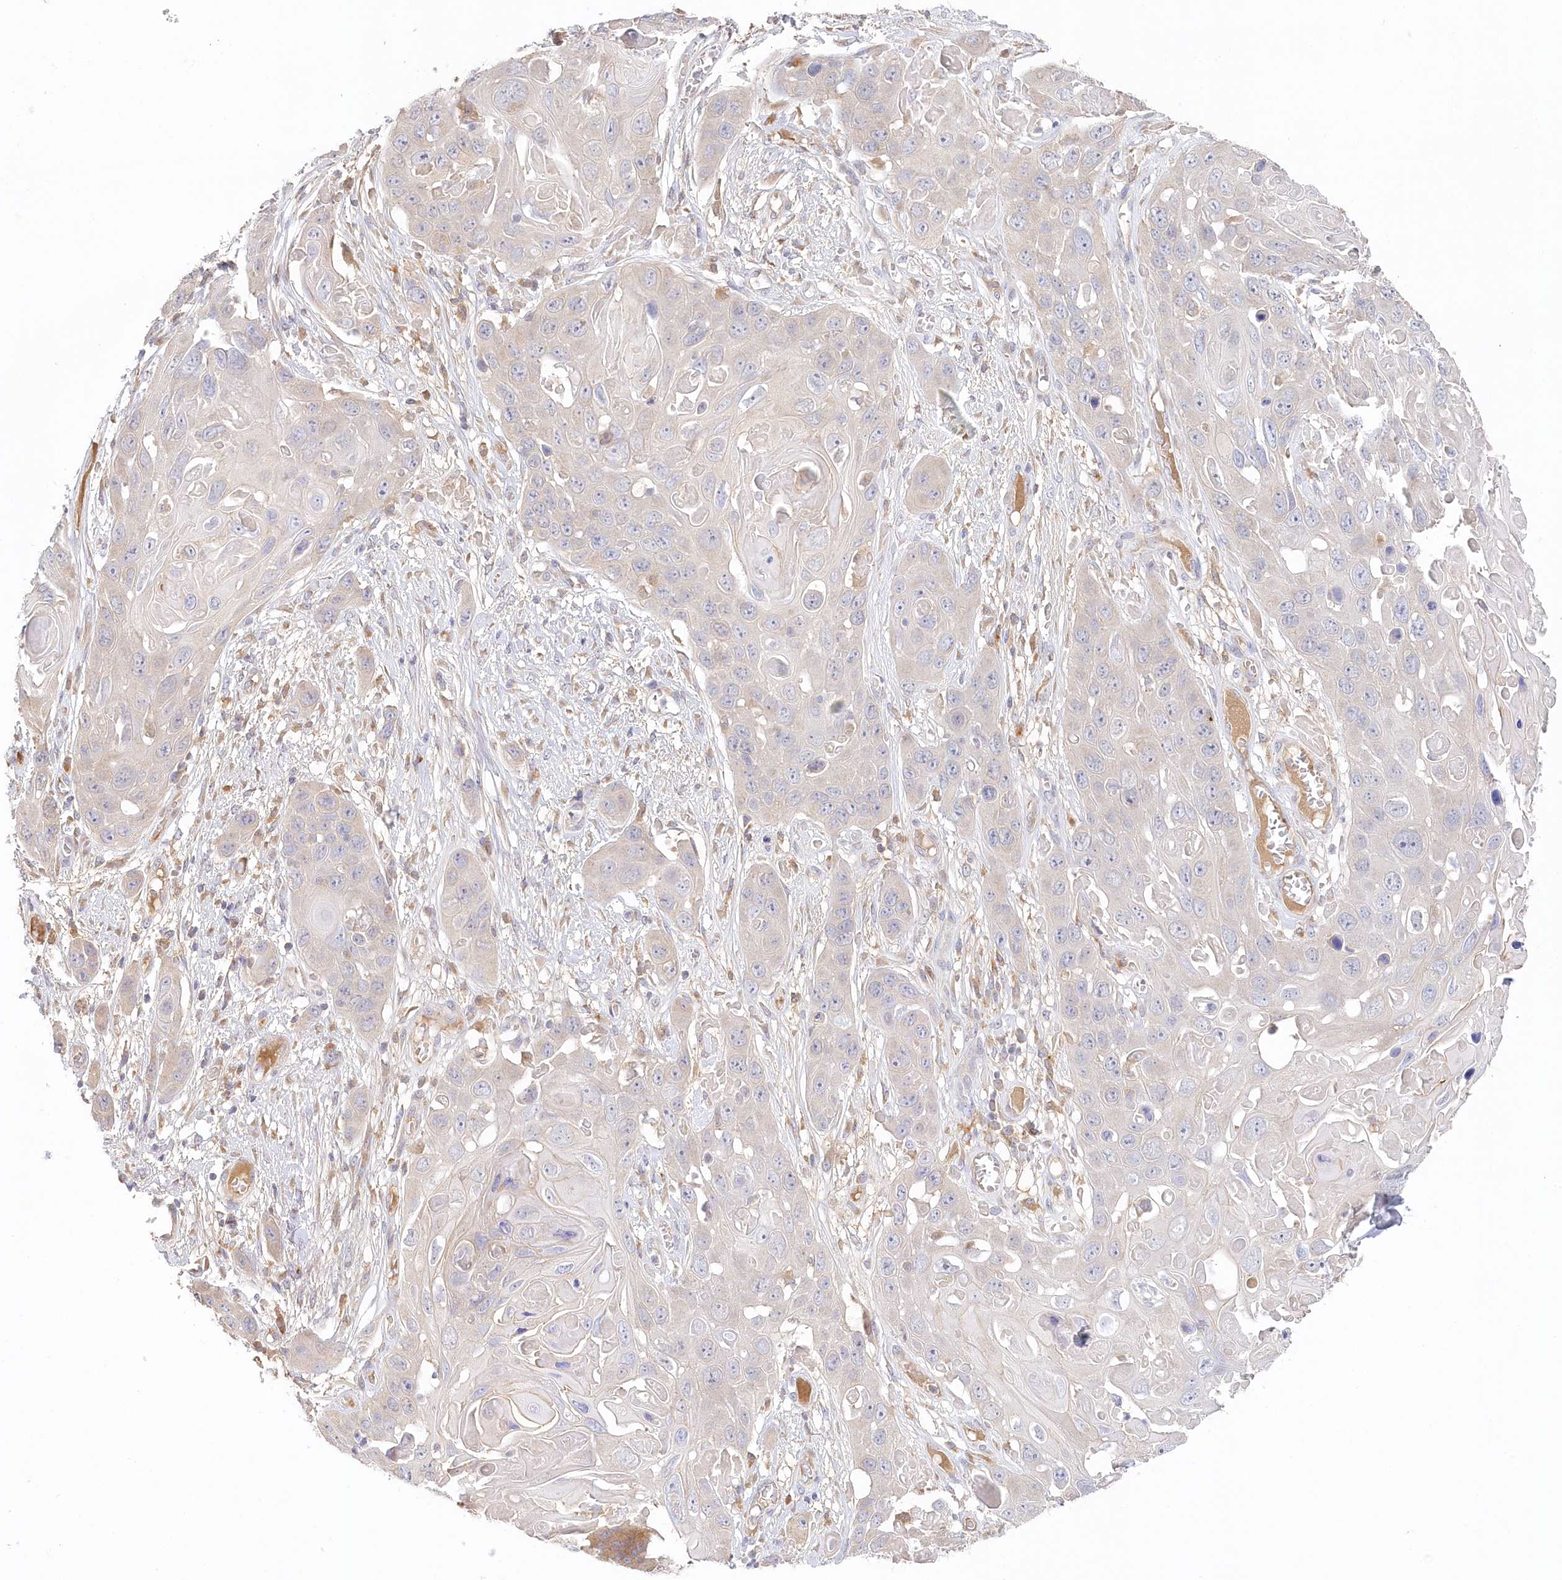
{"staining": {"intensity": "negative", "quantity": "none", "location": "none"}, "tissue": "skin cancer", "cell_type": "Tumor cells", "image_type": "cancer", "snomed": [{"axis": "morphology", "description": "Squamous cell carcinoma, NOS"}, {"axis": "topography", "description": "Skin"}], "caption": "Immunohistochemical staining of human squamous cell carcinoma (skin) displays no significant expression in tumor cells.", "gene": "VSIG1", "patient": {"sex": "male", "age": 55}}